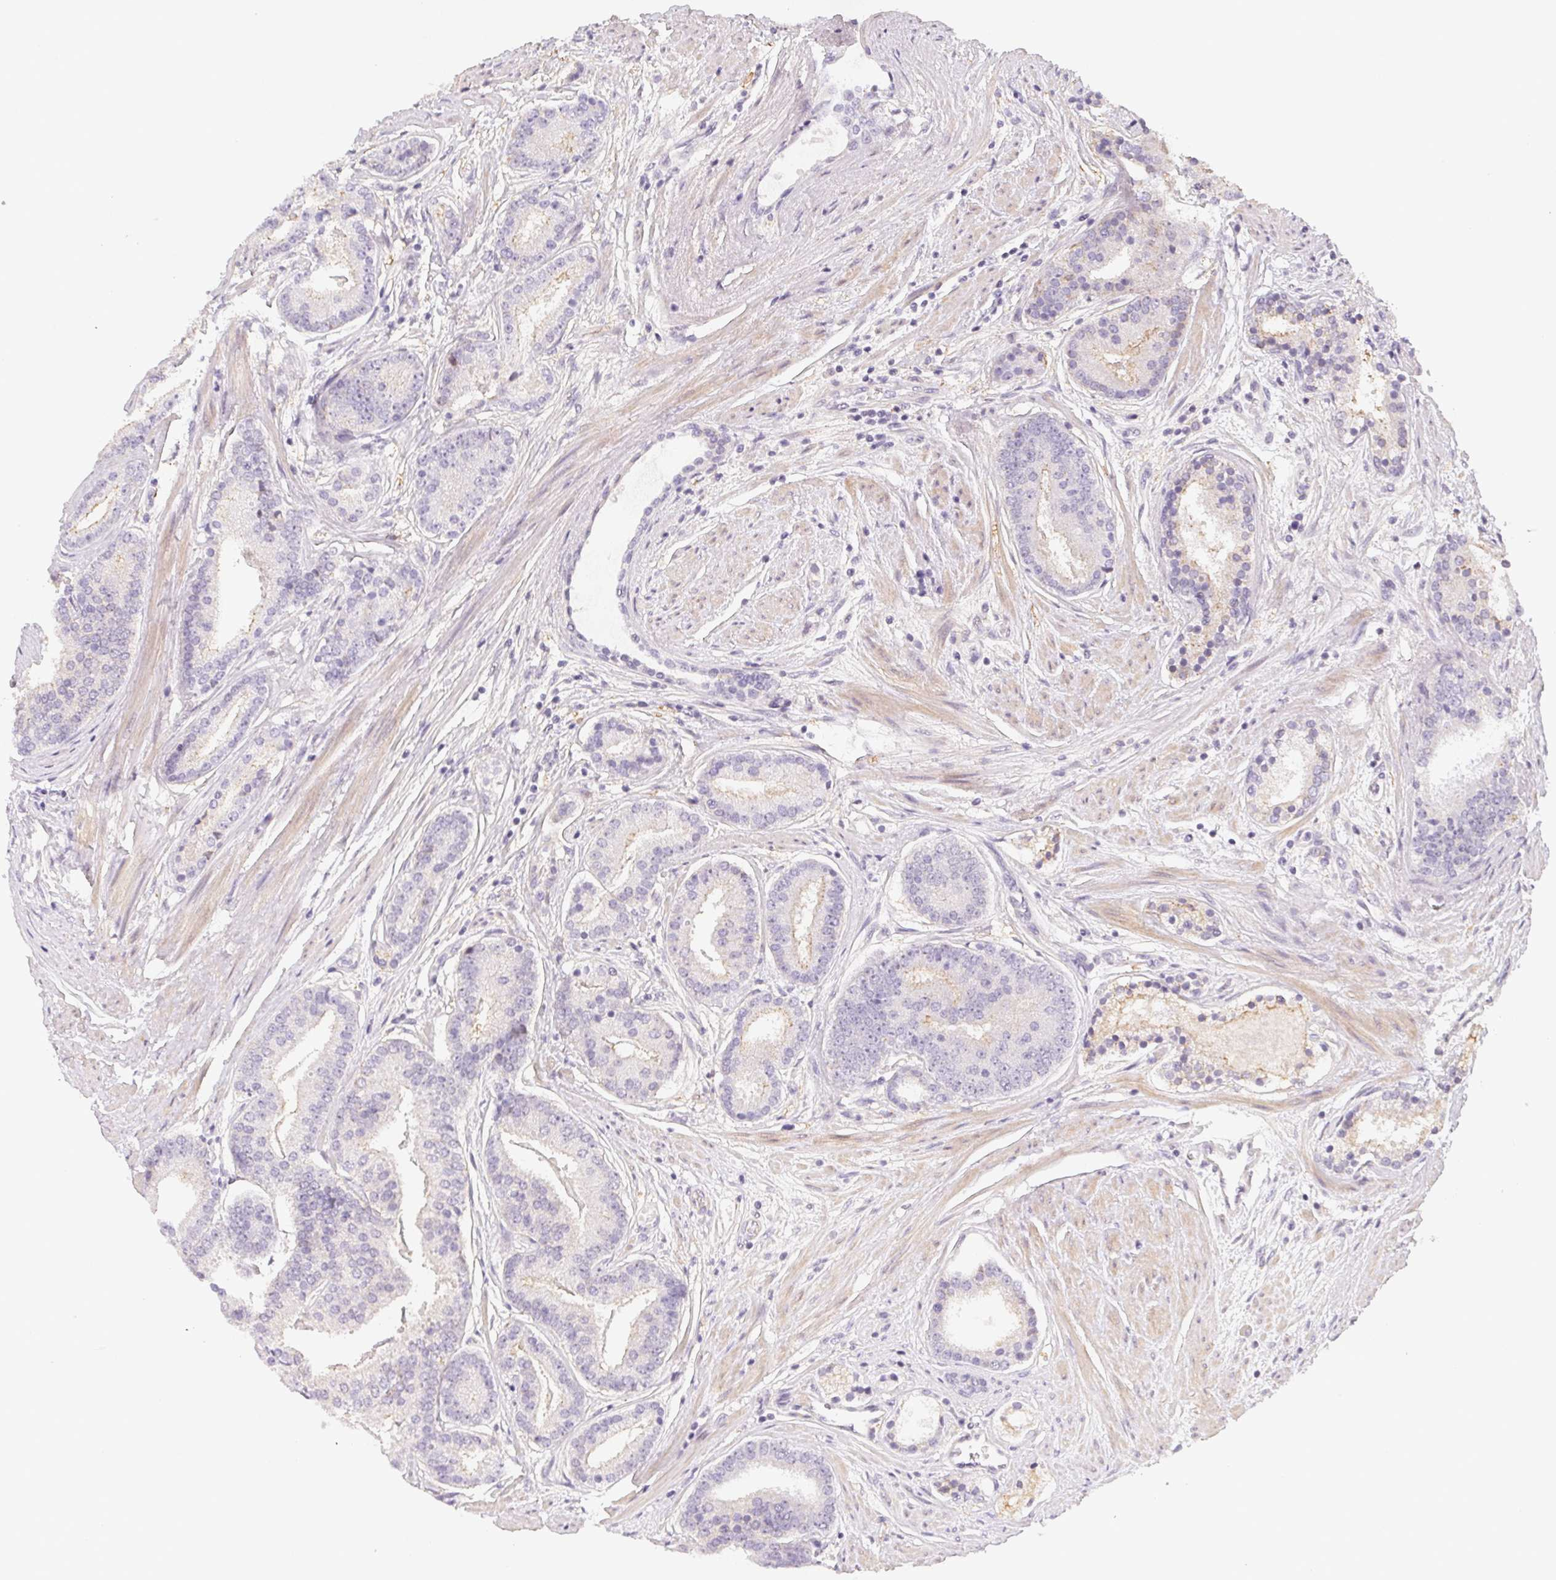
{"staining": {"intensity": "weak", "quantity": "<25%", "location": "cytoplasmic/membranous"}, "tissue": "prostate cancer", "cell_type": "Tumor cells", "image_type": "cancer", "snomed": [{"axis": "morphology", "description": "Adenocarcinoma, High grade"}, {"axis": "topography", "description": "Prostate"}], "caption": "Human prostate cancer (adenocarcinoma (high-grade)) stained for a protein using IHC demonstrates no positivity in tumor cells.", "gene": "LRRC23", "patient": {"sex": "male", "age": 63}}